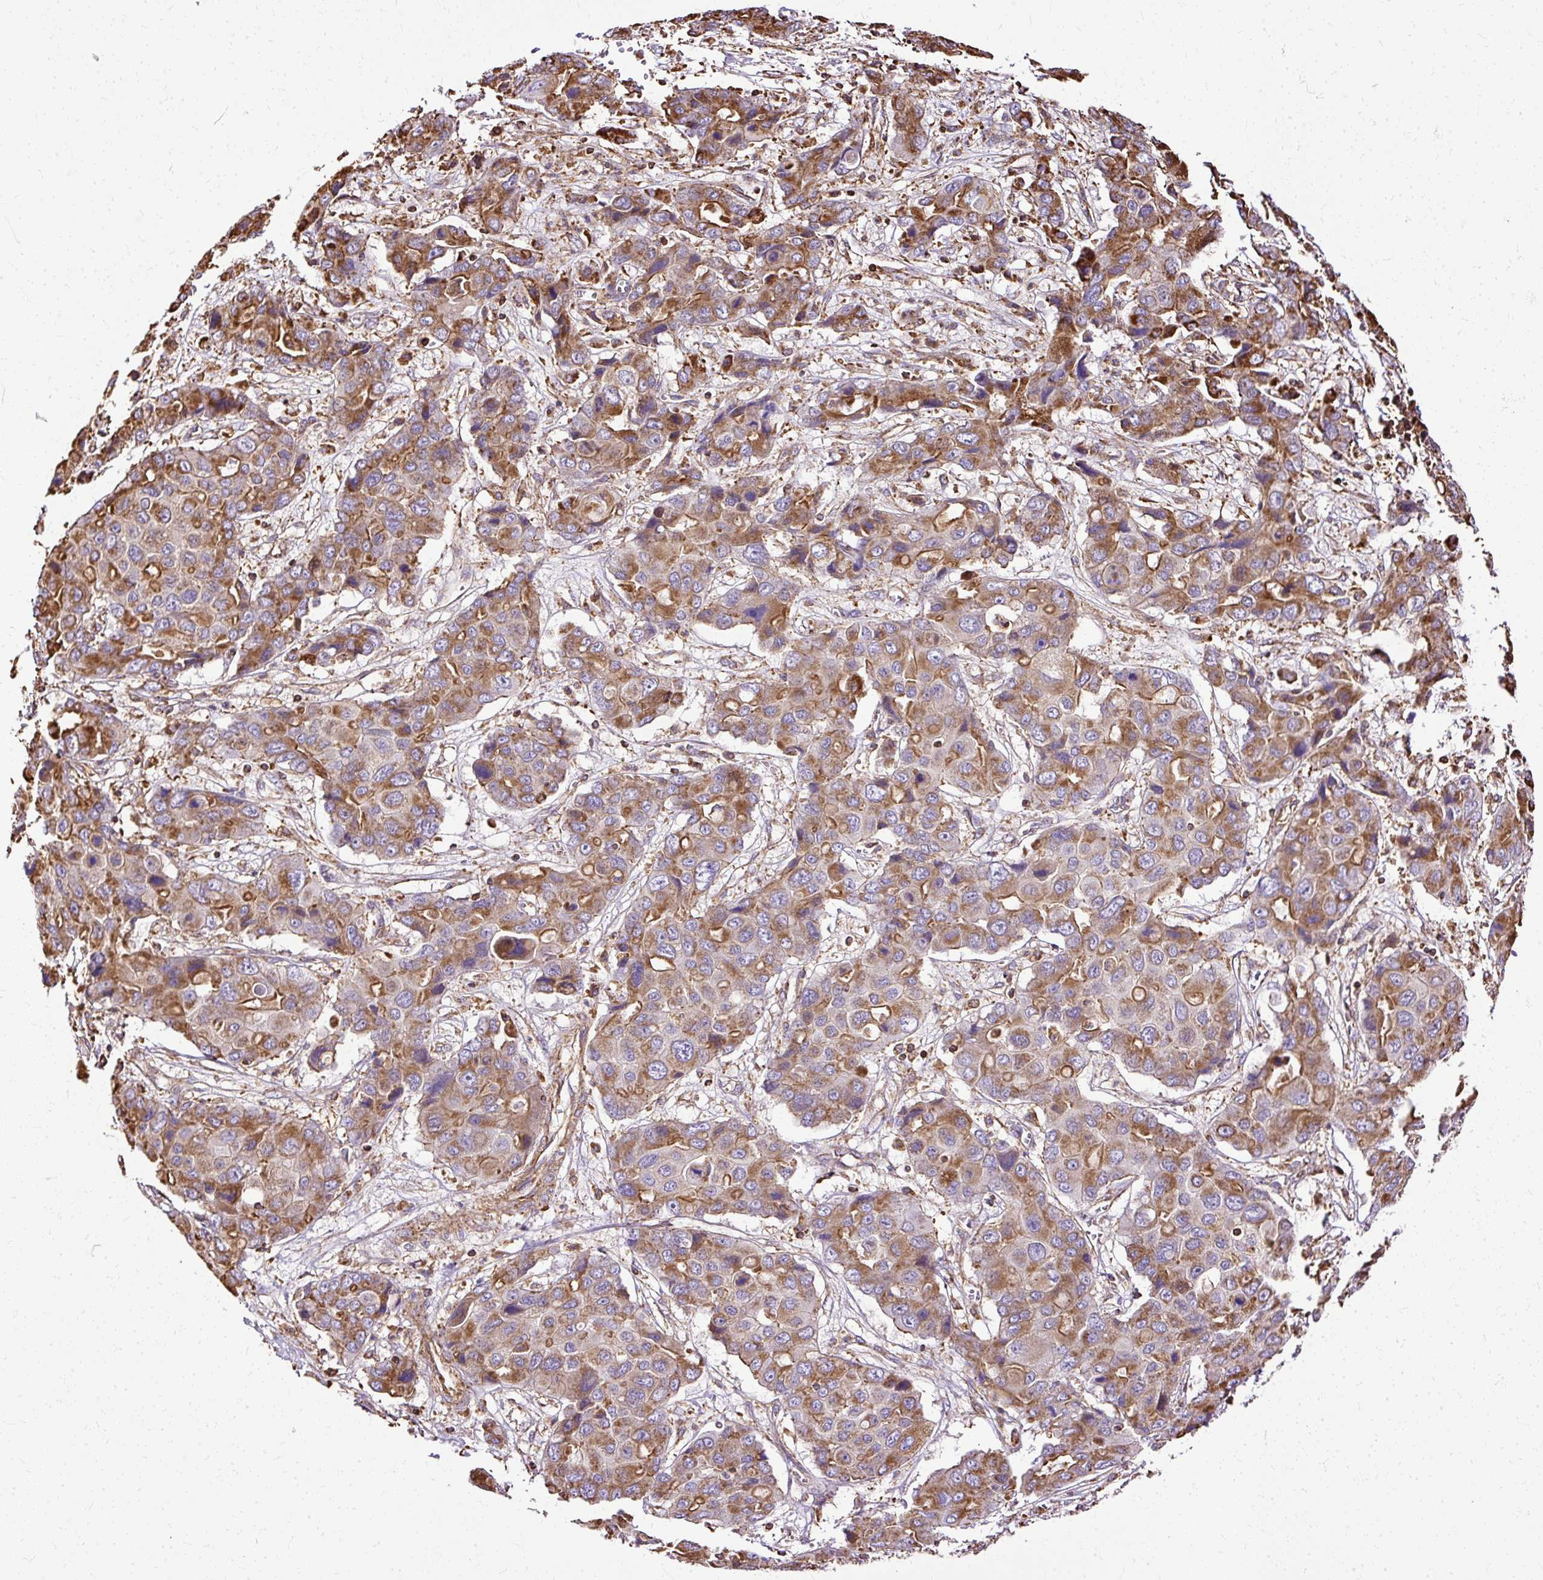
{"staining": {"intensity": "moderate", "quantity": ">75%", "location": "cytoplasmic/membranous"}, "tissue": "liver cancer", "cell_type": "Tumor cells", "image_type": "cancer", "snomed": [{"axis": "morphology", "description": "Cholangiocarcinoma"}, {"axis": "topography", "description": "Liver"}], "caption": "Immunohistochemistry (IHC) (DAB) staining of liver cancer displays moderate cytoplasmic/membranous protein staining in about >75% of tumor cells.", "gene": "KLHL11", "patient": {"sex": "male", "age": 67}}